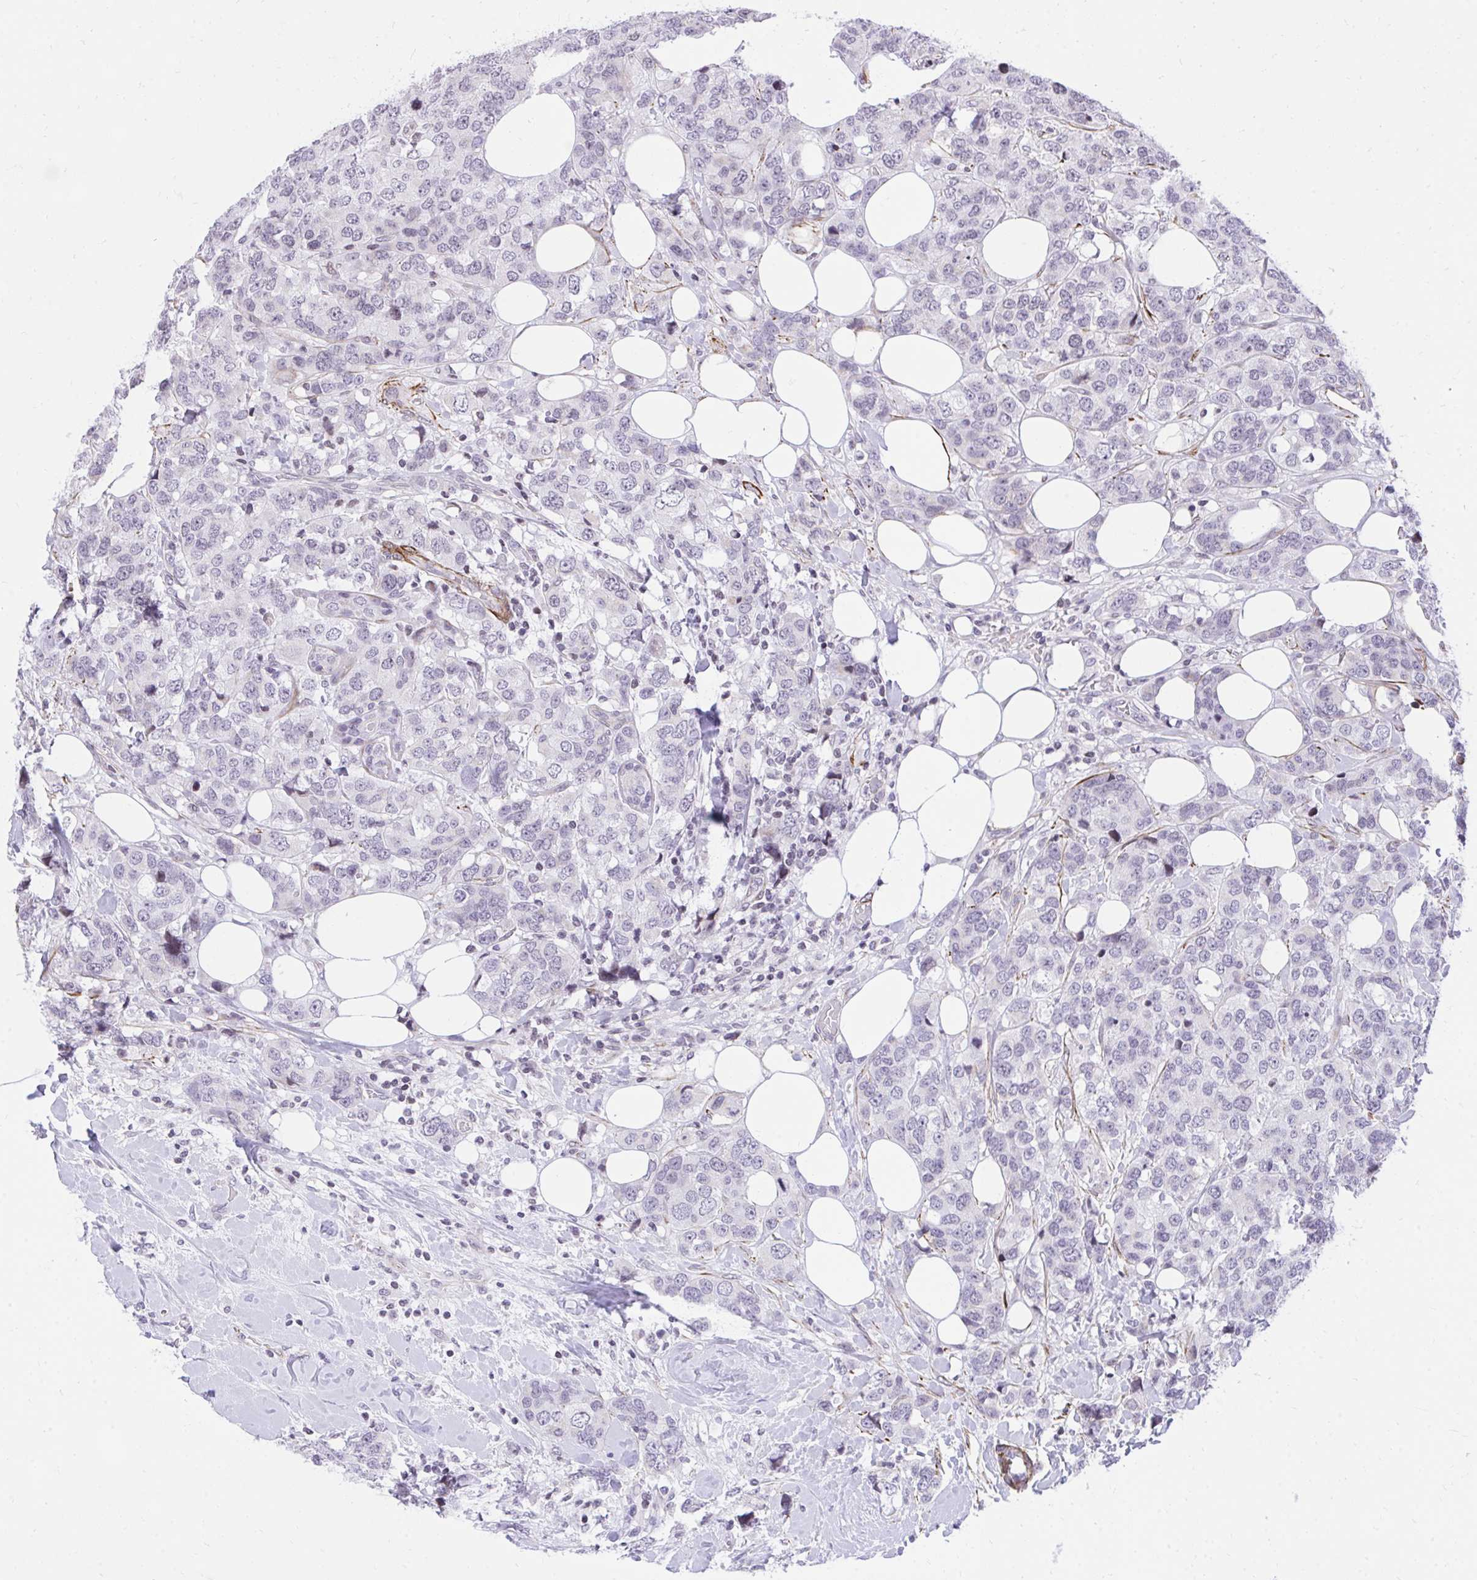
{"staining": {"intensity": "negative", "quantity": "none", "location": "none"}, "tissue": "breast cancer", "cell_type": "Tumor cells", "image_type": "cancer", "snomed": [{"axis": "morphology", "description": "Lobular carcinoma"}, {"axis": "topography", "description": "Breast"}], "caption": "Human breast cancer (lobular carcinoma) stained for a protein using immunohistochemistry demonstrates no staining in tumor cells.", "gene": "KCNN4", "patient": {"sex": "female", "age": 59}}